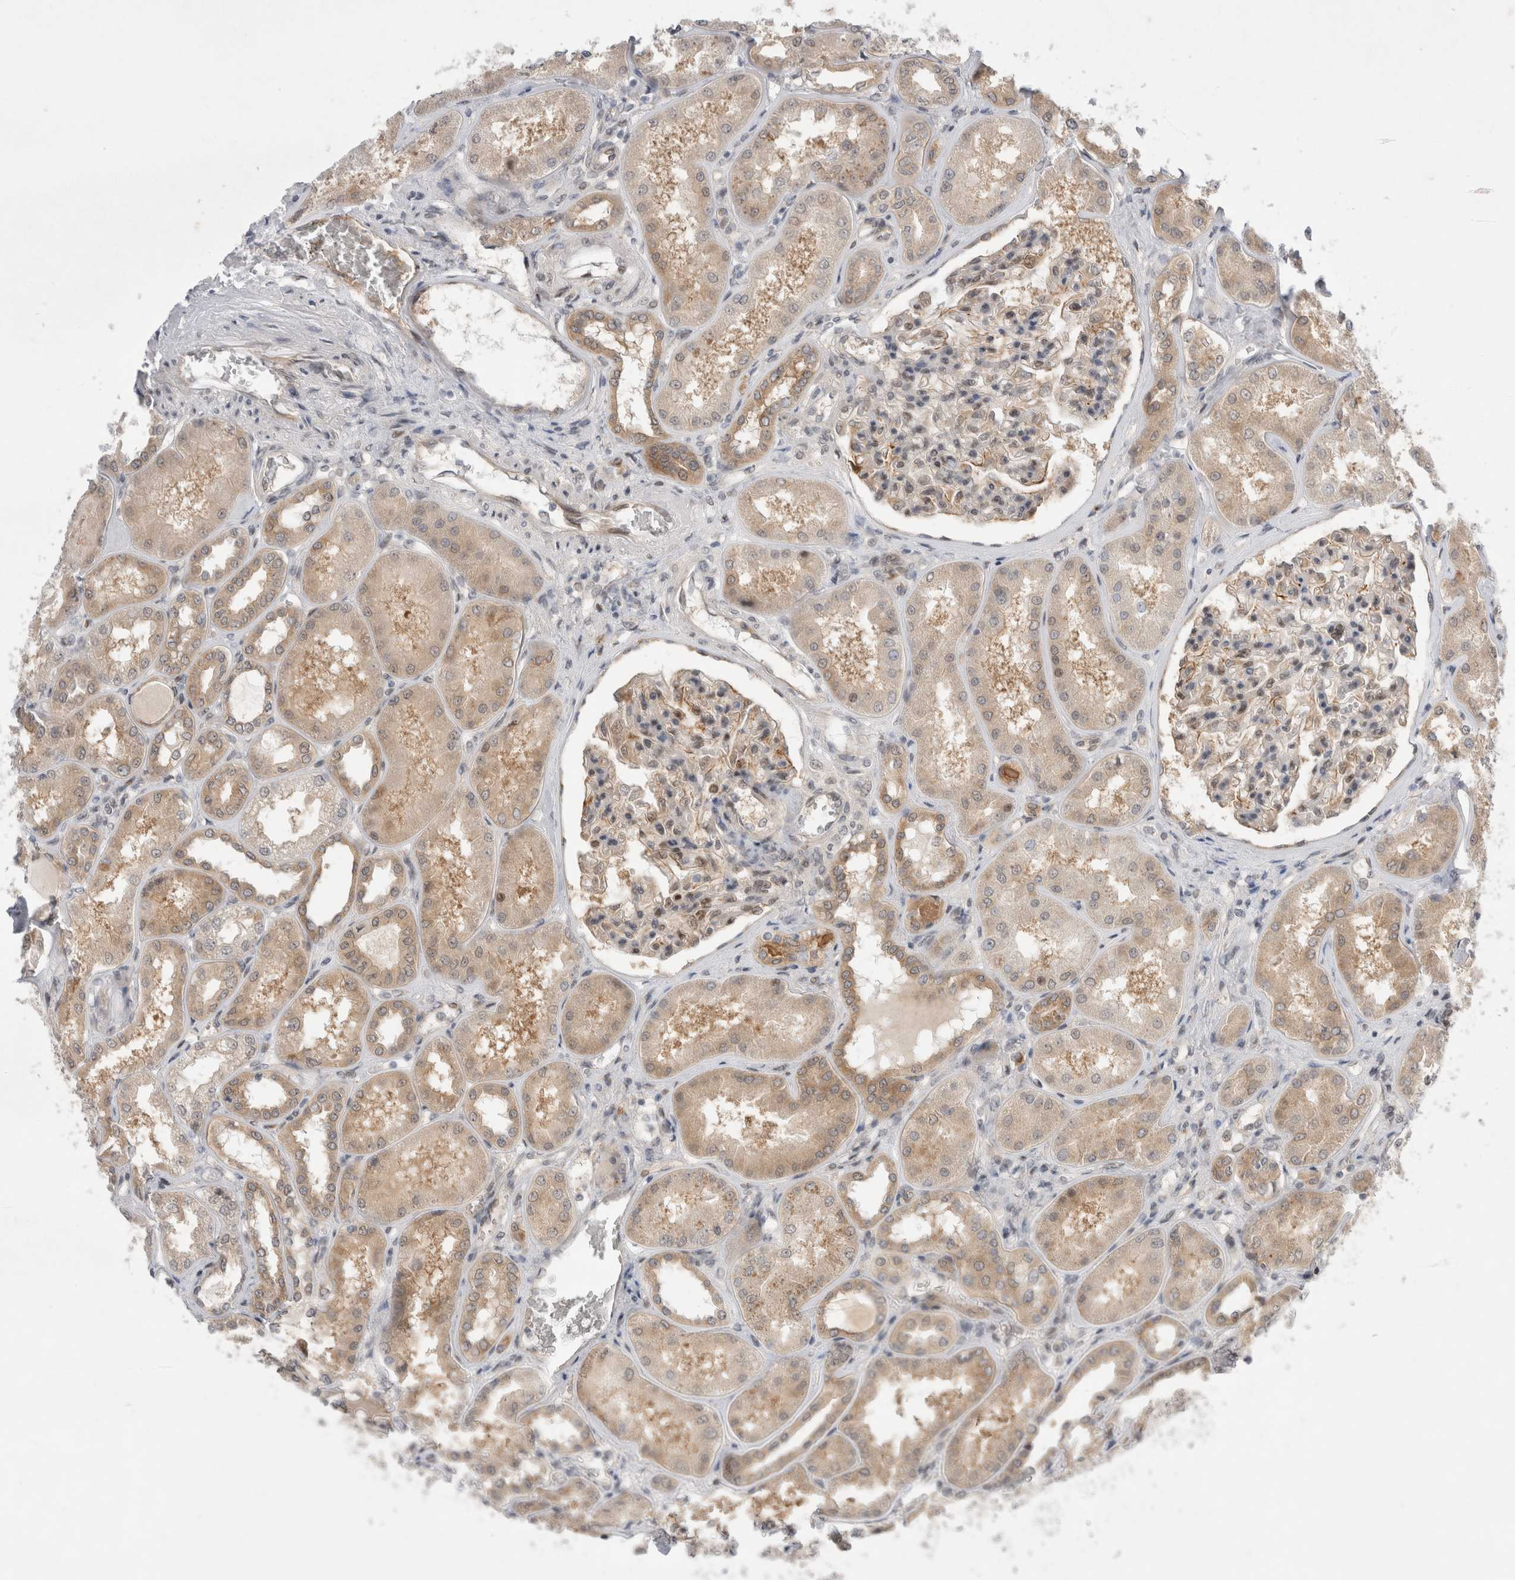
{"staining": {"intensity": "weak", "quantity": "25%-75%", "location": "cytoplasmic/membranous,nuclear"}, "tissue": "kidney", "cell_type": "Cells in glomeruli", "image_type": "normal", "snomed": [{"axis": "morphology", "description": "Normal tissue, NOS"}, {"axis": "topography", "description": "Kidney"}], "caption": "Kidney stained with immunohistochemistry shows weak cytoplasmic/membranous,nuclear positivity in approximately 25%-75% of cells in glomeruli. (DAB IHC, brown staining for protein, blue staining for nuclei).", "gene": "WIPF2", "patient": {"sex": "female", "age": 56}}